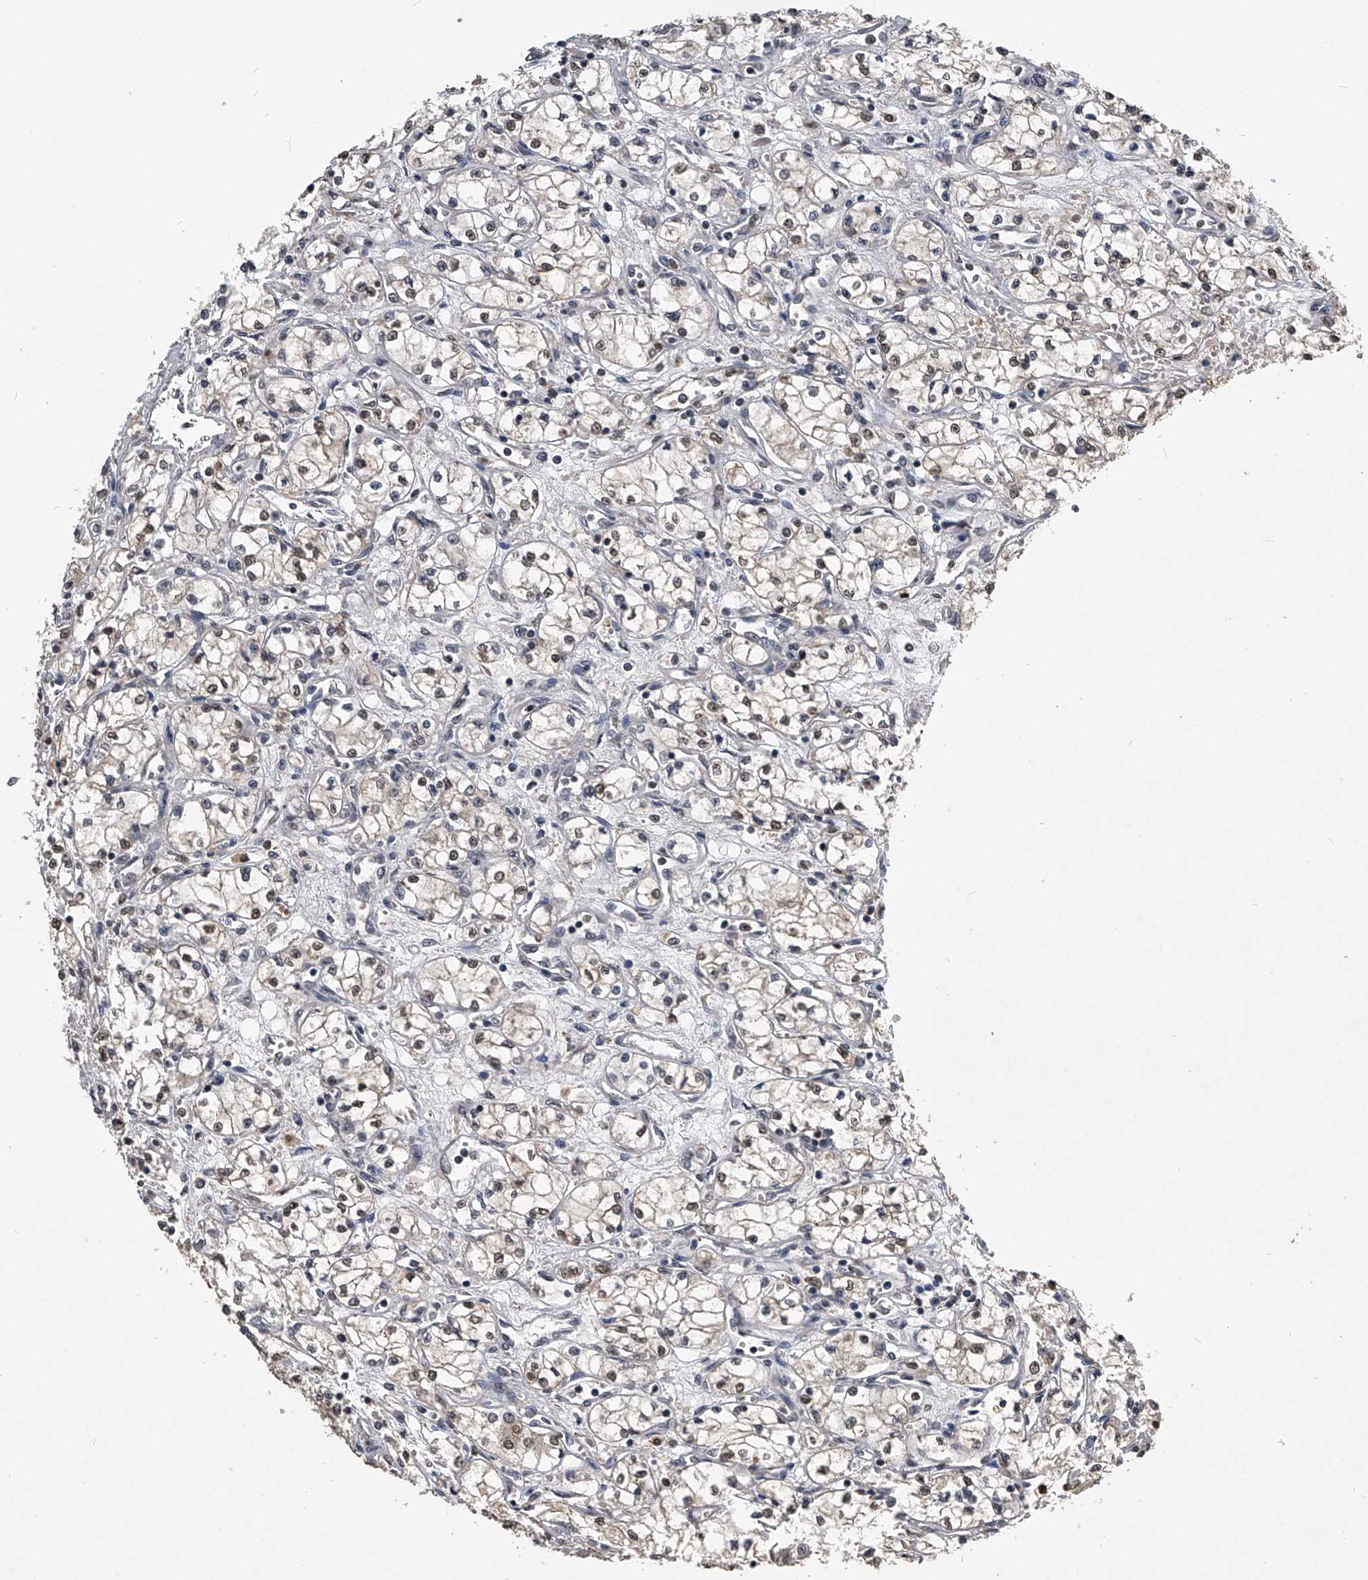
{"staining": {"intensity": "weak", "quantity": "25%-75%", "location": "nuclear"}, "tissue": "renal cancer", "cell_type": "Tumor cells", "image_type": "cancer", "snomed": [{"axis": "morphology", "description": "Normal tissue, NOS"}, {"axis": "morphology", "description": "Adenocarcinoma, NOS"}, {"axis": "topography", "description": "Kidney"}], "caption": "IHC photomicrograph of neoplastic tissue: renal cancer (adenocarcinoma) stained using immunohistochemistry (IHC) demonstrates low levels of weak protein expression localized specifically in the nuclear of tumor cells, appearing as a nuclear brown color.", "gene": "TSNAX", "patient": {"sex": "male", "age": 59}}